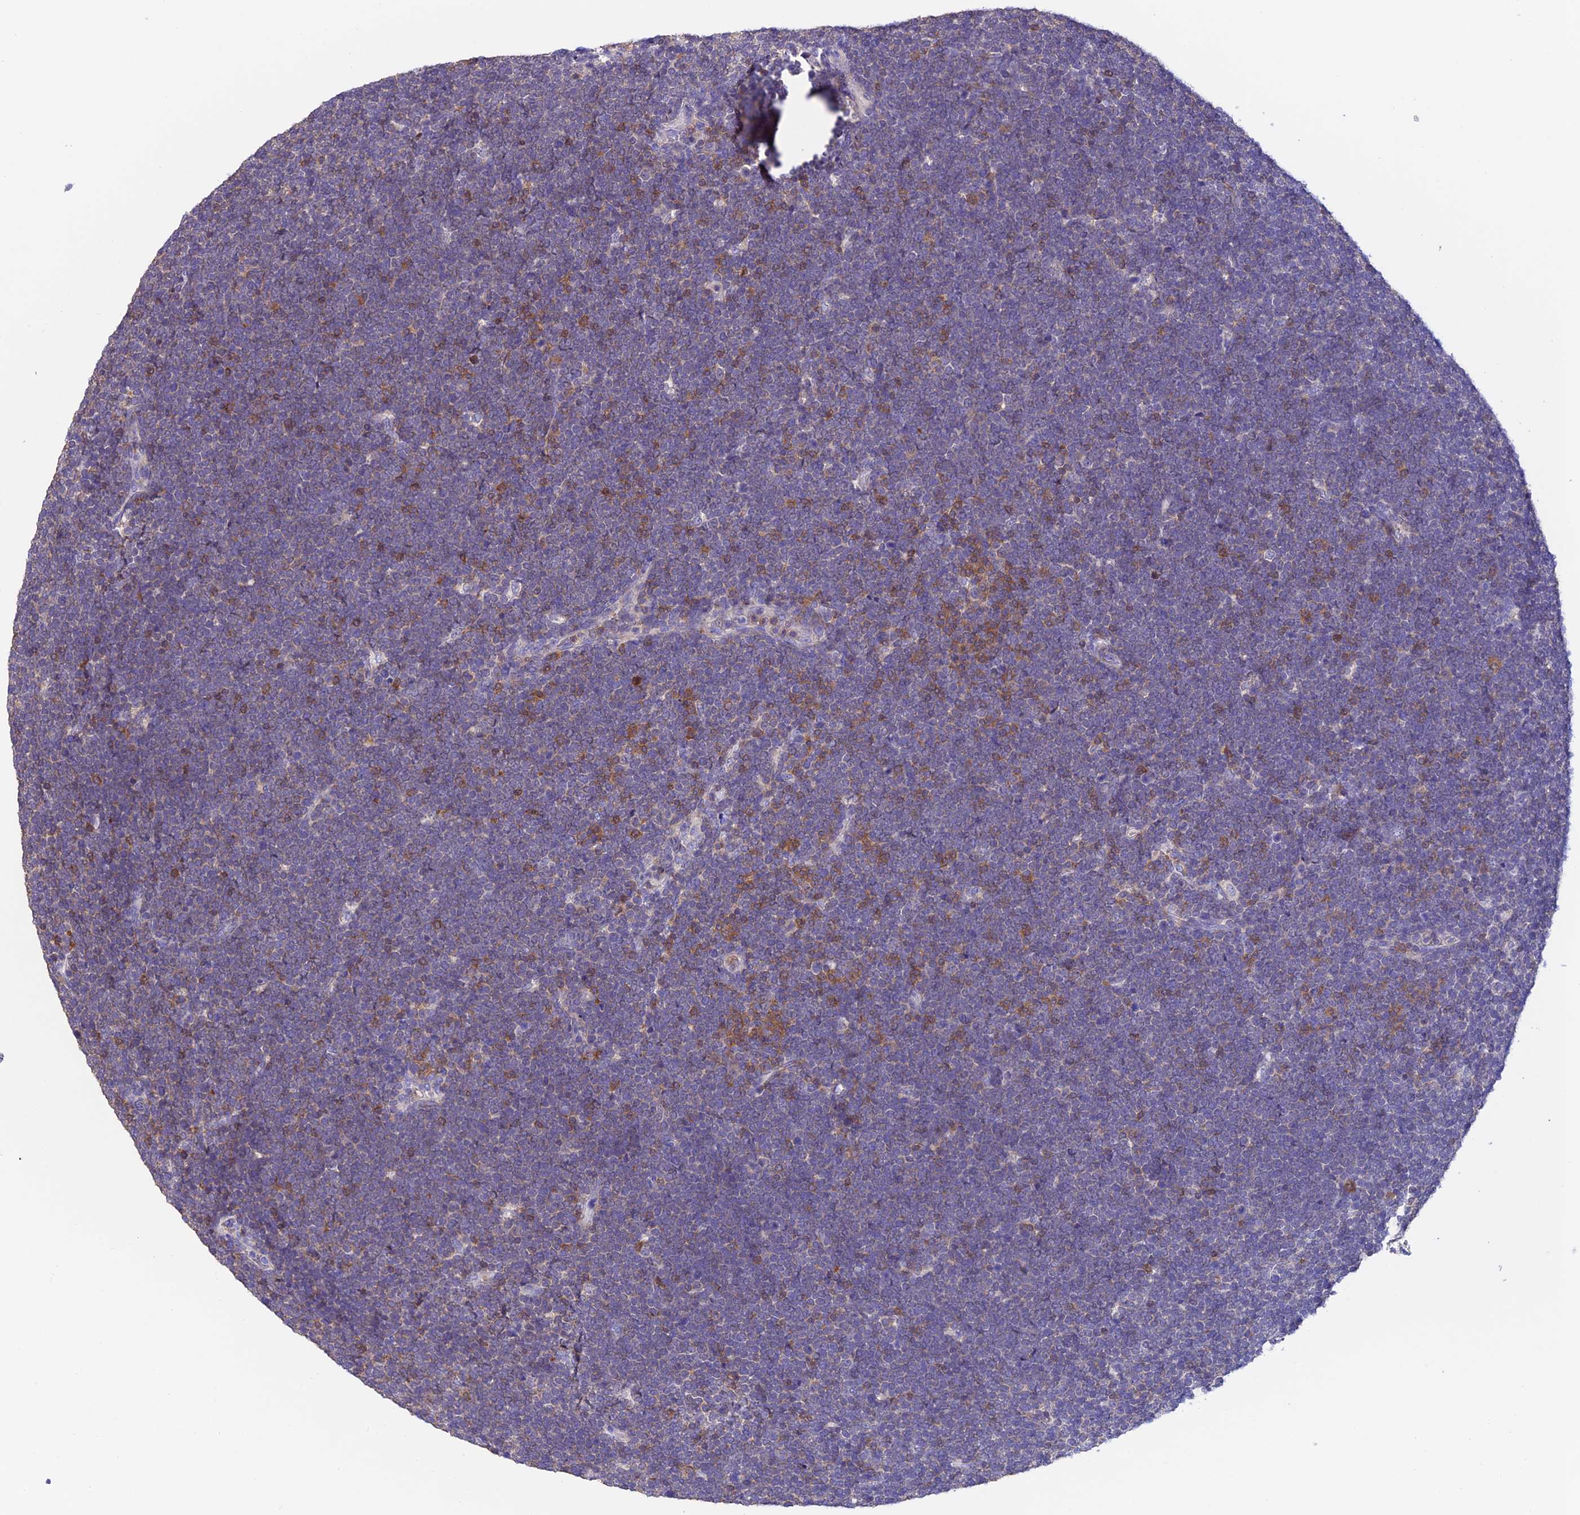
{"staining": {"intensity": "negative", "quantity": "none", "location": "none"}, "tissue": "lymphoma", "cell_type": "Tumor cells", "image_type": "cancer", "snomed": [{"axis": "morphology", "description": "Malignant lymphoma, non-Hodgkin's type, High grade"}, {"axis": "topography", "description": "Lymph node"}], "caption": "This is an immunohistochemistry image of human malignant lymphoma, non-Hodgkin's type (high-grade). There is no positivity in tumor cells.", "gene": "LPXN", "patient": {"sex": "male", "age": 13}}